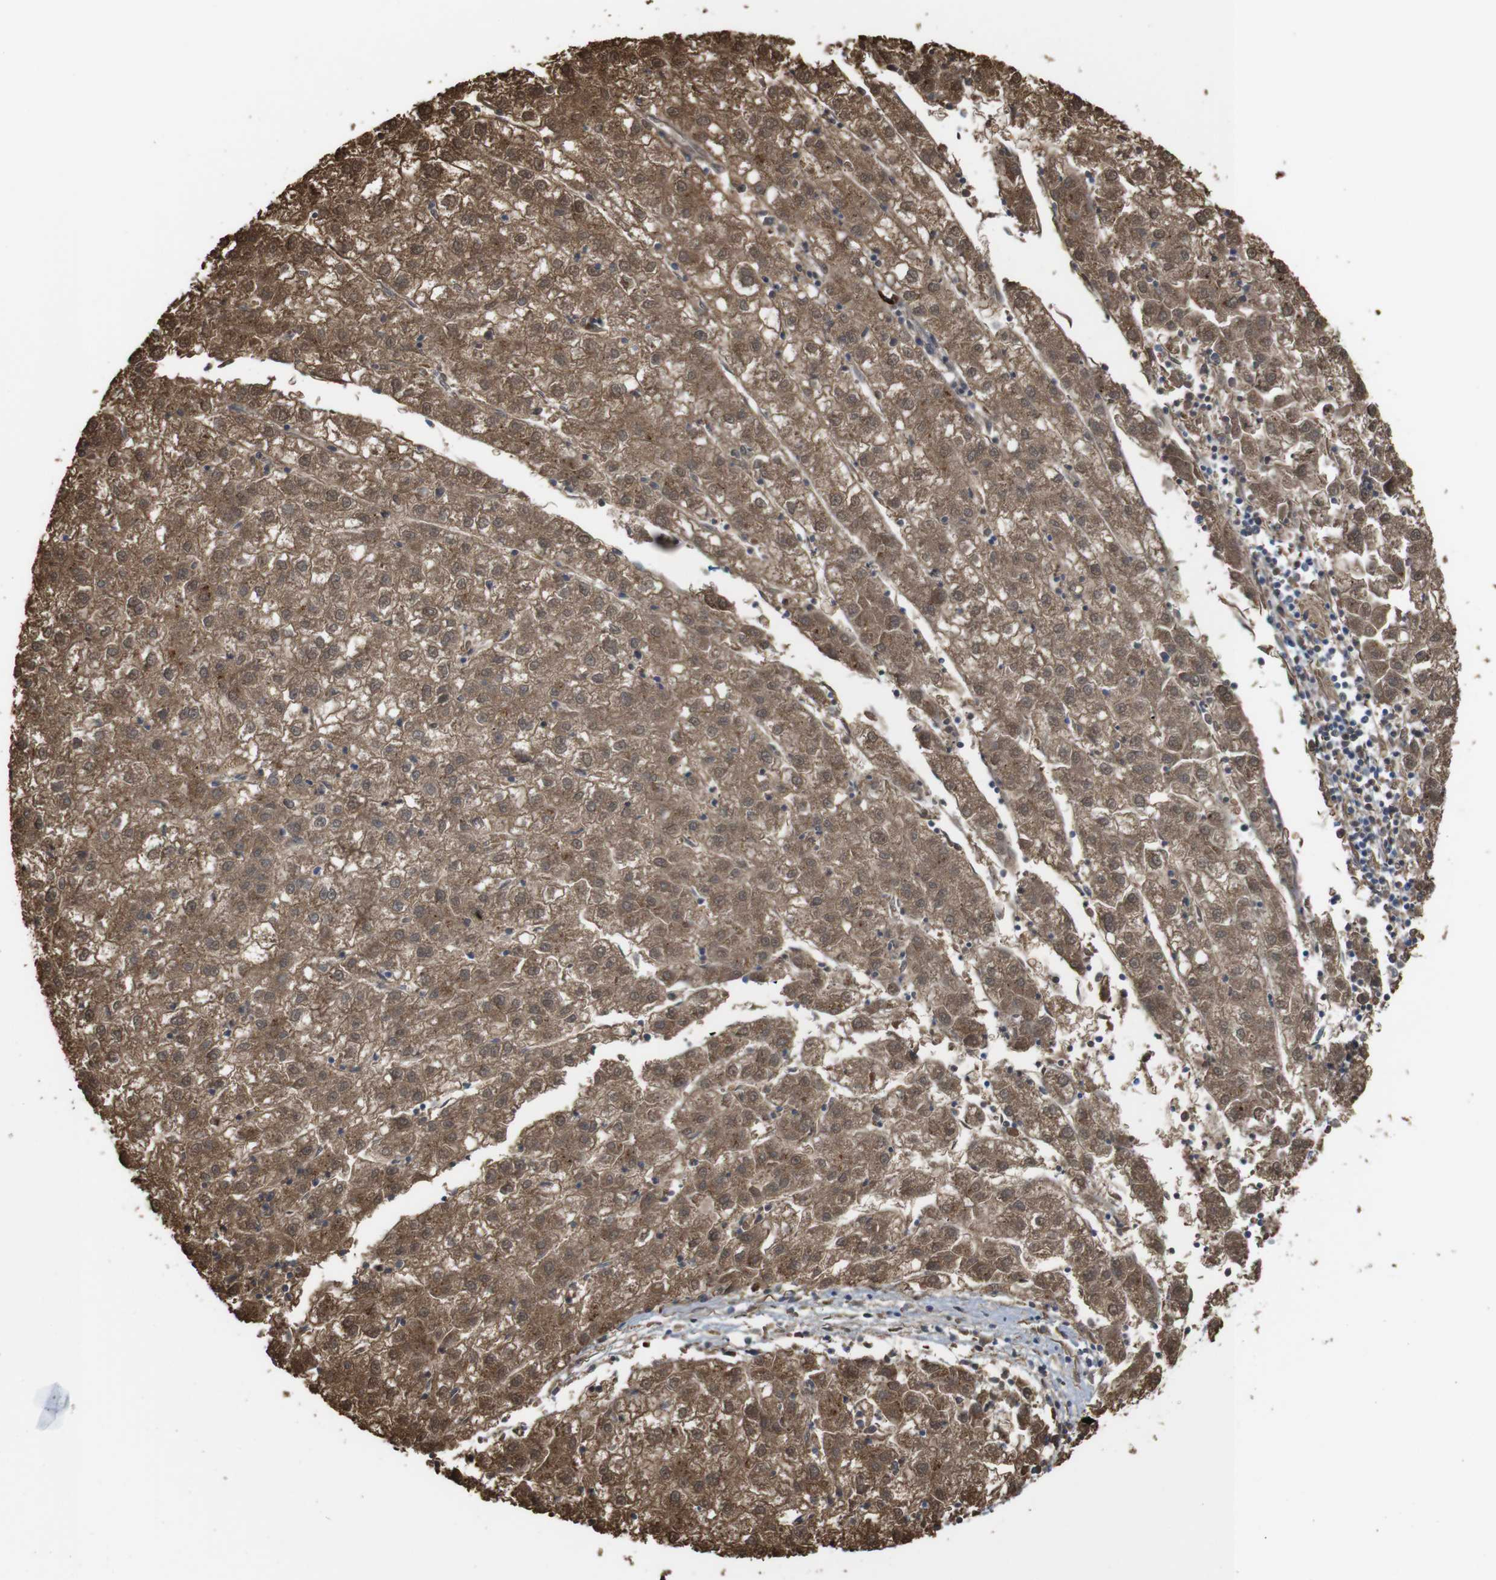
{"staining": {"intensity": "moderate", "quantity": ">75%", "location": "cytoplasmic/membranous"}, "tissue": "liver cancer", "cell_type": "Tumor cells", "image_type": "cancer", "snomed": [{"axis": "morphology", "description": "Carcinoma, Hepatocellular, NOS"}, {"axis": "topography", "description": "Liver"}], "caption": "An image of liver hepatocellular carcinoma stained for a protein demonstrates moderate cytoplasmic/membranous brown staining in tumor cells. (brown staining indicates protein expression, while blue staining denotes nuclei).", "gene": "PTPRR", "patient": {"sex": "male", "age": 72}}